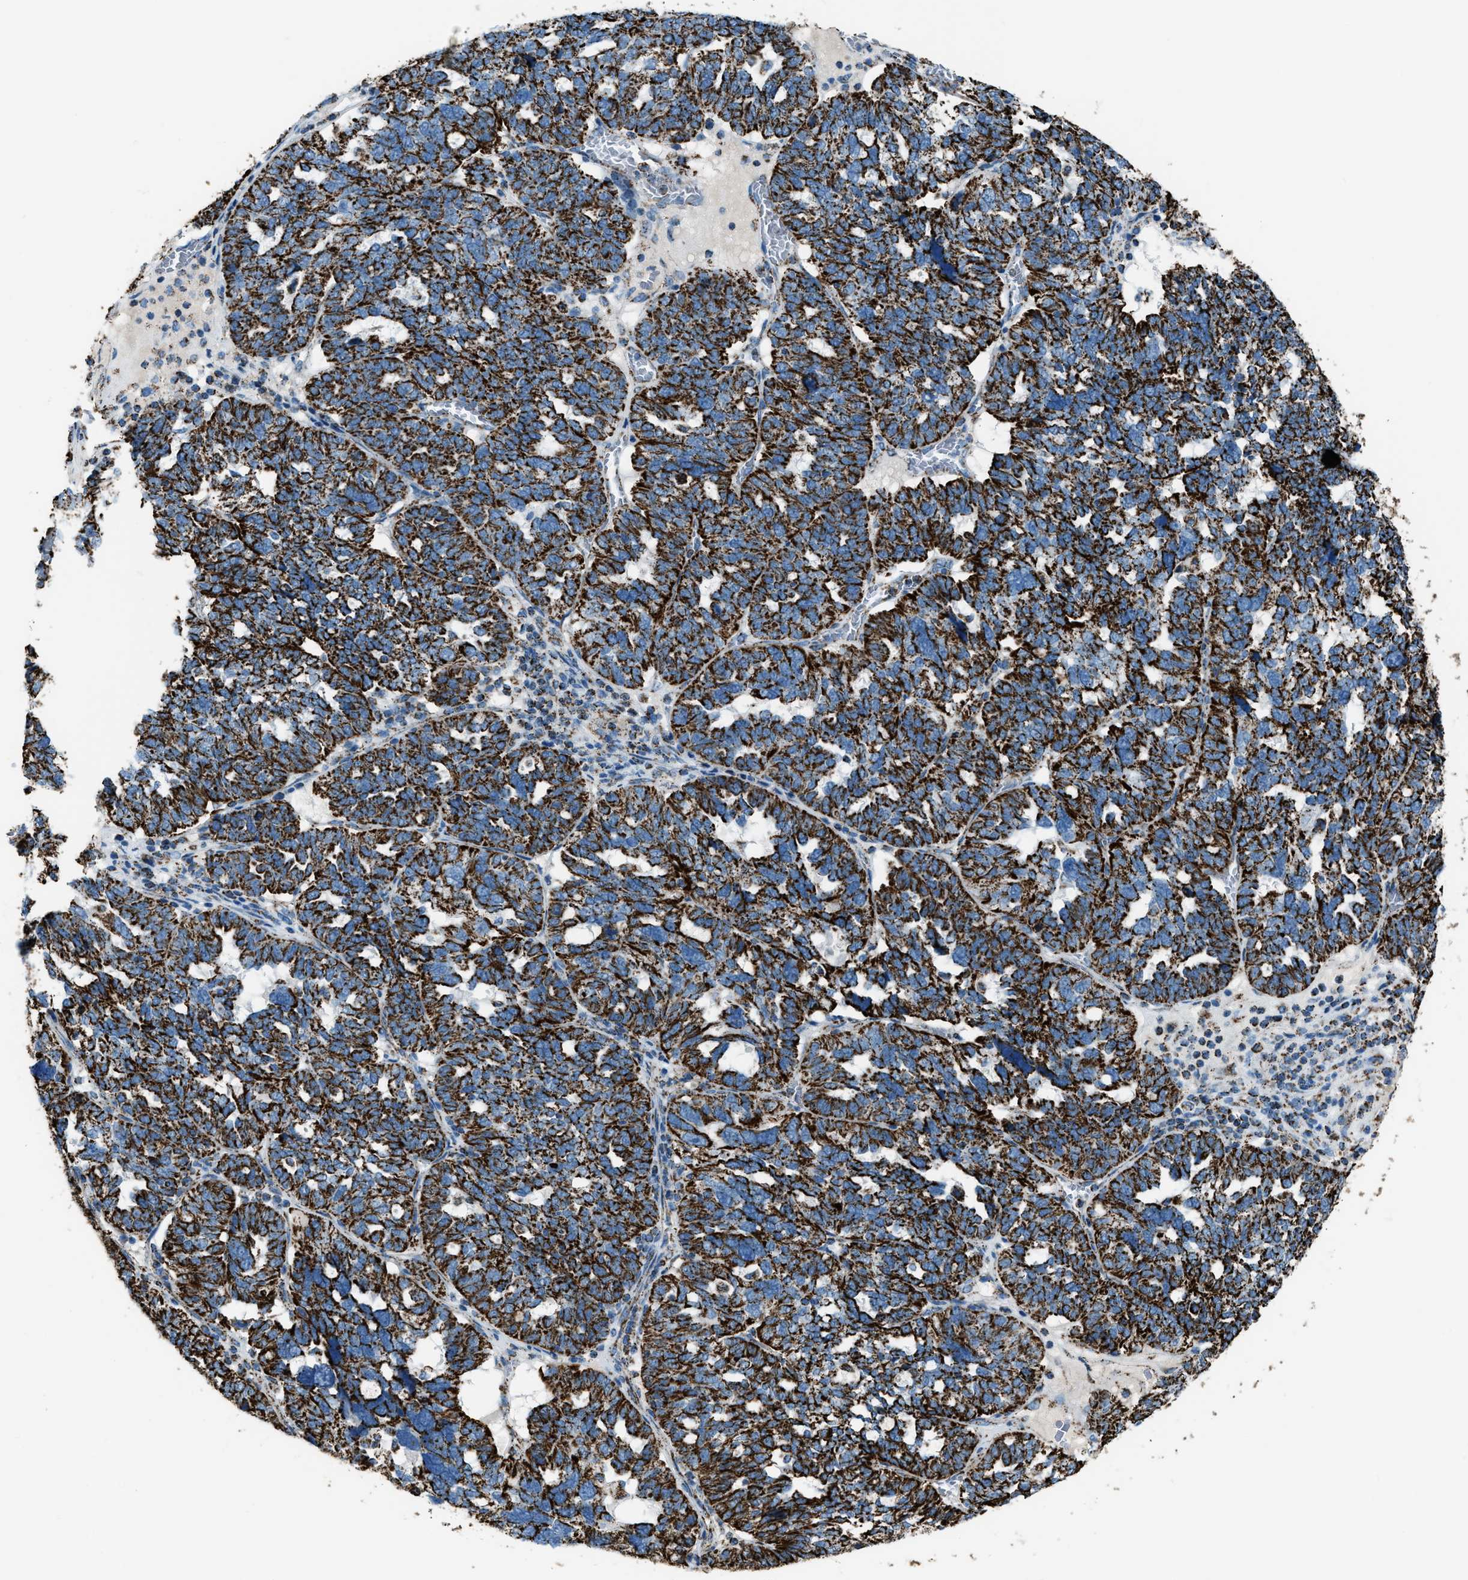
{"staining": {"intensity": "strong", "quantity": ">75%", "location": "cytoplasmic/membranous"}, "tissue": "ovarian cancer", "cell_type": "Tumor cells", "image_type": "cancer", "snomed": [{"axis": "morphology", "description": "Cystadenocarcinoma, serous, NOS"}, {"axis": "topography", "description": "Ovary"}], "caption": "Protein expression by IHC exhibits strong cytoplasmic/membranous positivity in about >75% of tumor cells in serous cystadenocarcinoma (ovarian).", "gene": "MDH2", "patient": {"sex": "female", "age": 59}}